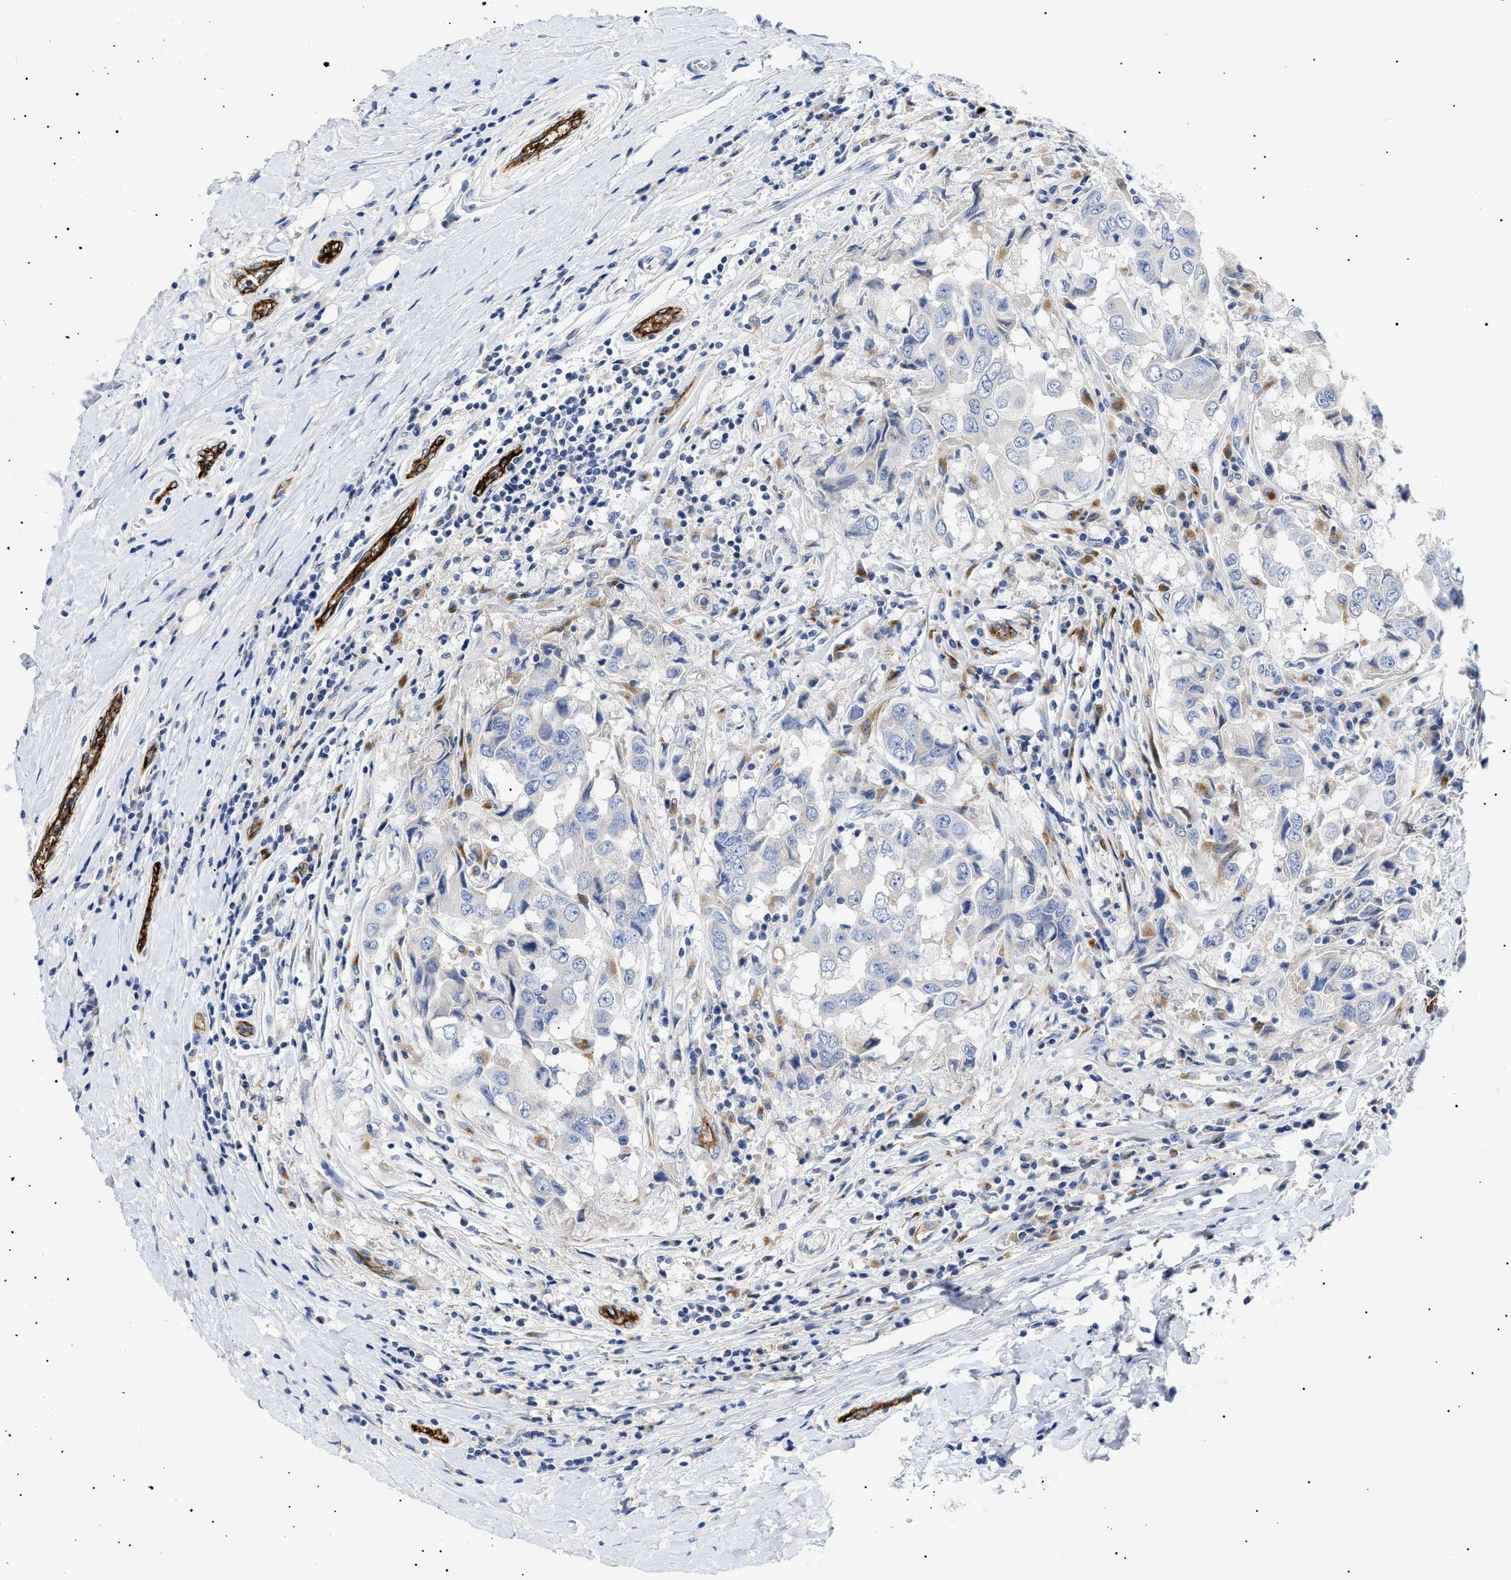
{"staining": {"intensity": "negative", "quantity": "none", "location": "none"}, "tissue": "breast cancer", "cell_type": "Tumor cells", "image_type": "cancer", "snomed": [{"axis": "morphology", "description": "Duct carcinoma"}, {"axis": "topography", "description": "Breast"}], "caption": "This is an immunohistochemistry micrograph of breast invasive ductal carcinoma. There is no staining in tumor cells.", "gene": "ACKR1", "patient": {"sex": "female", "age": 27}}